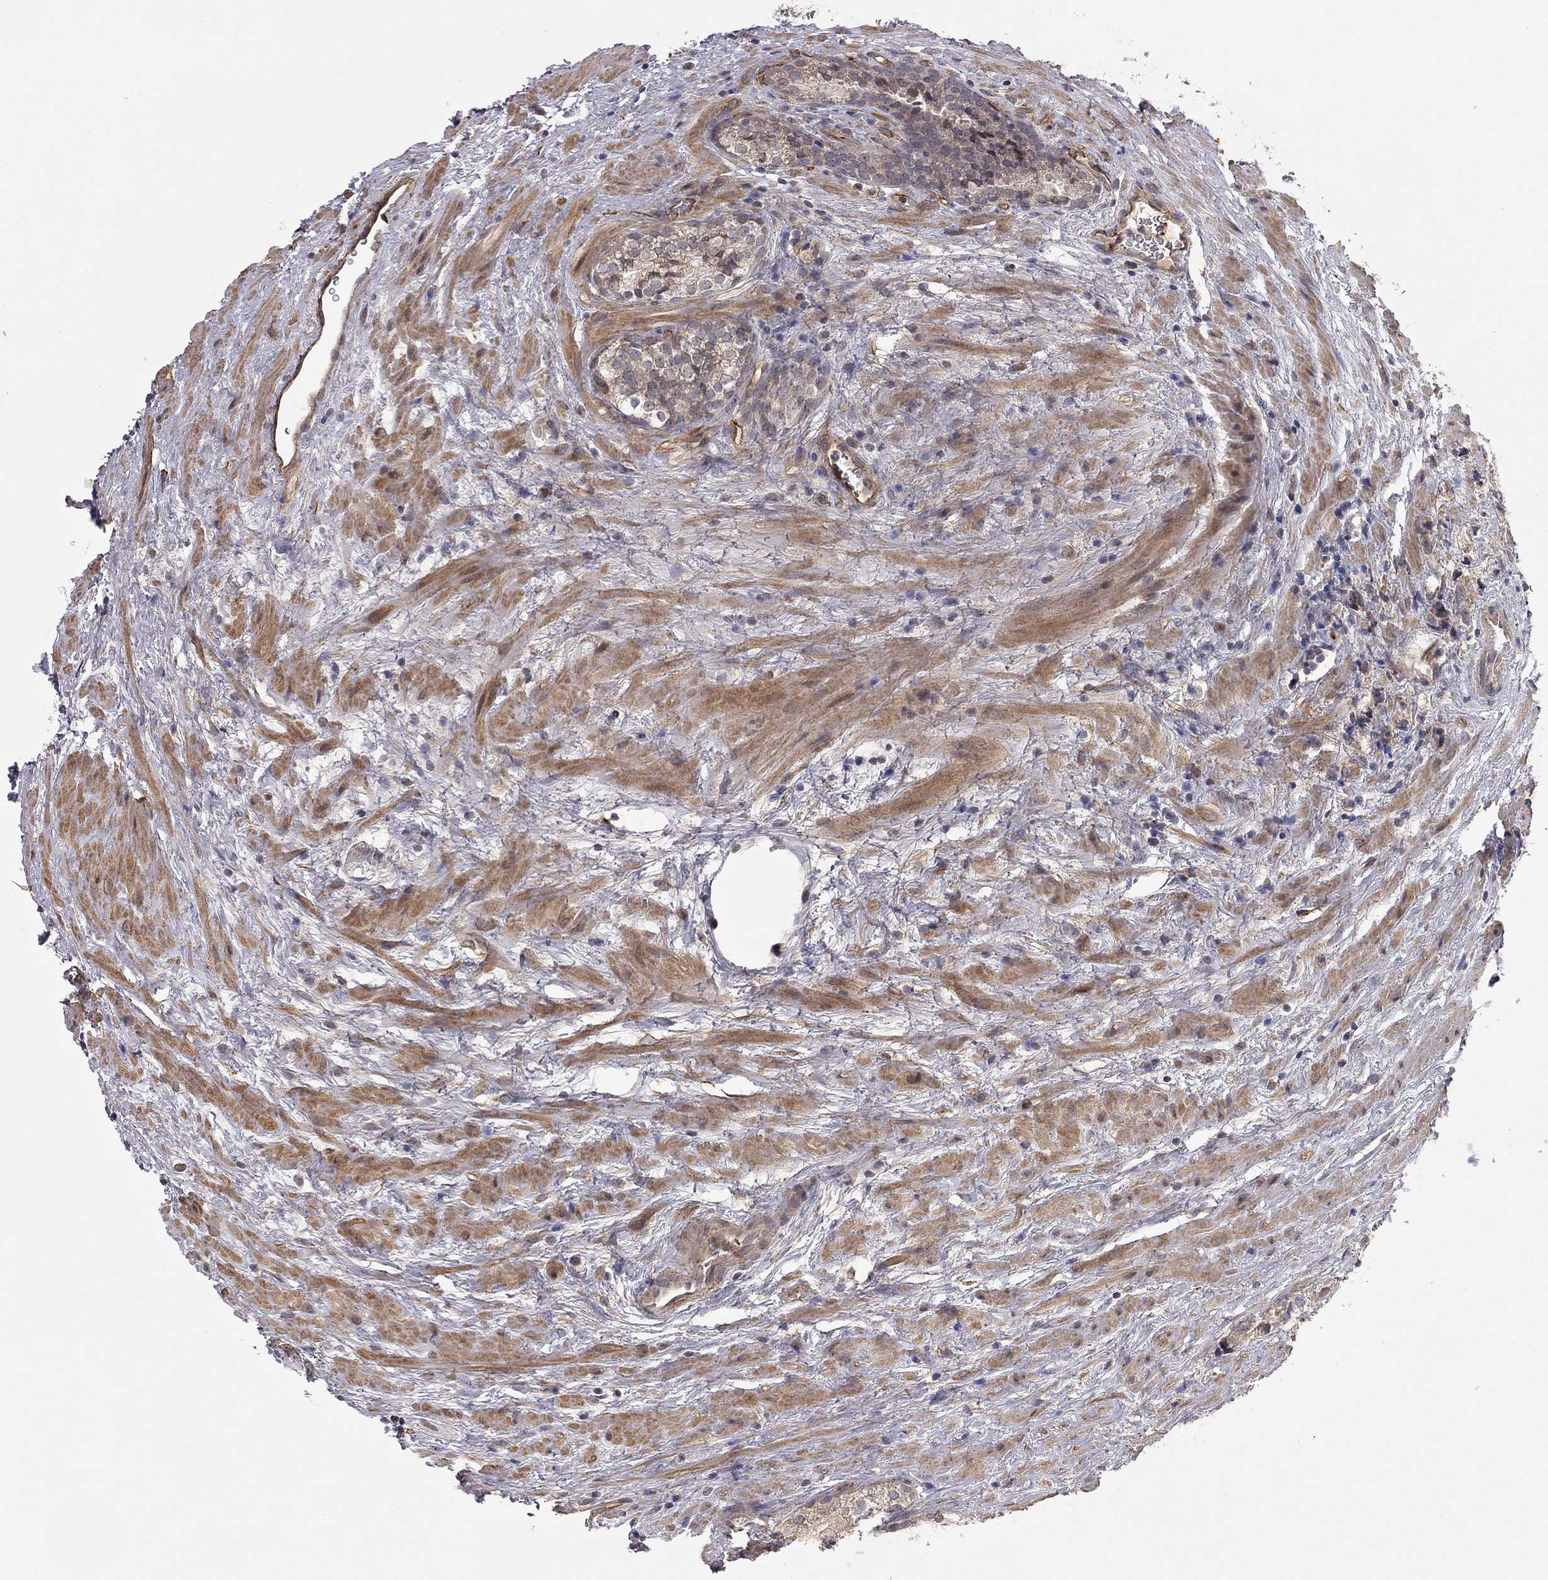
{"staining": {"intensity": "negative", "quantity": "none", "location": "none"}, "tissue": "prostate cancer", "cell_type": "Tumor cells", "image_type": "cancer", "snomed": [{"axis": "morphology", "description": "Adenocarcinoma, NOS"}, {"axis": "topography", "description": "Prostate and seminal vesicle, NOS"}], "caption": "The photomicrograph shows no significant positivity in tumor cells of prostate cancer. (Stains: DAB immunohistochemistry with hematoxylin counter stain, Microscopy: brightfield microscopy at high magnification).", "gene": "EXOC3L2", "patient": {"sex": "male", "age": 63}}